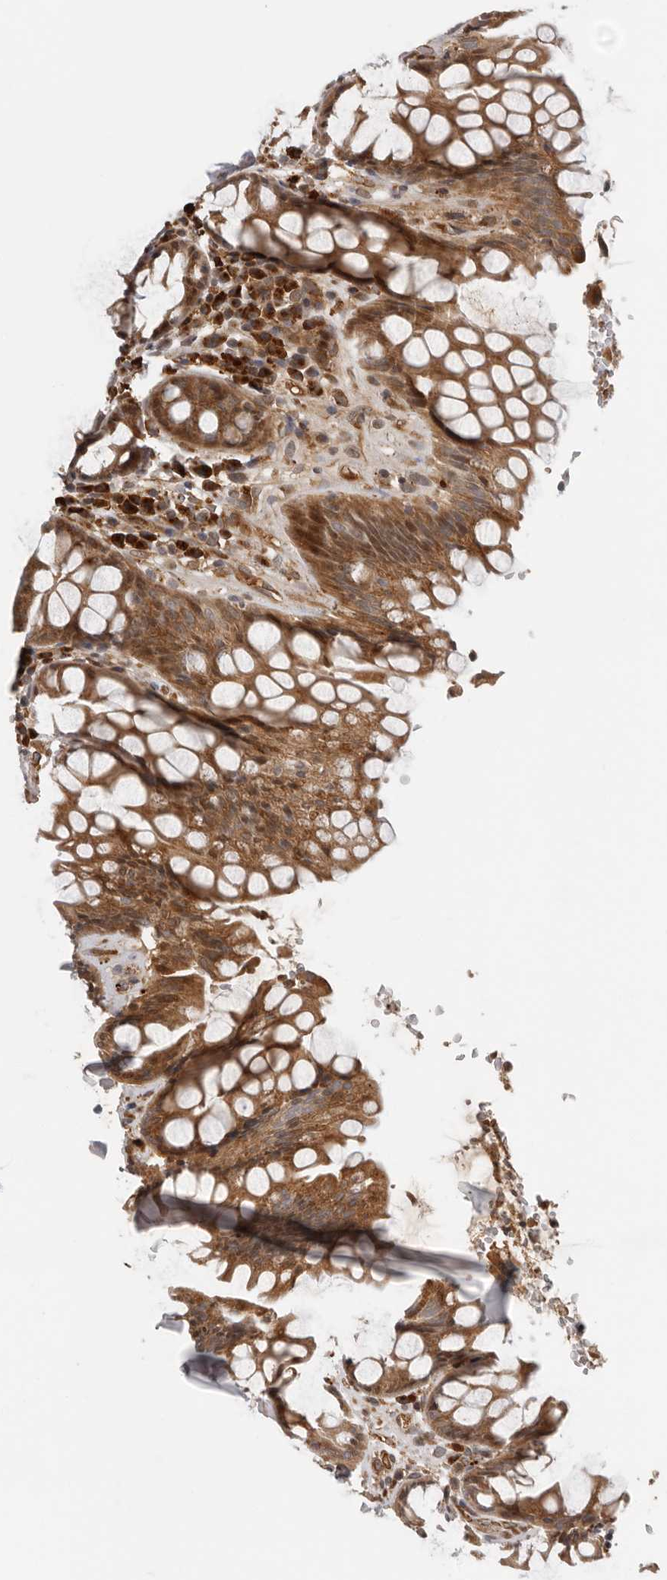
{"staining": {"intensity": "strong", "quantity": ">75%", "location": "cytoplasmic/membranous"}, "tissue": "rectum", "cell_type": "Glandular cells", "image_type": "normal", "snomed": [{"axis": "morphology", "description": "Normal tissue, NOS"}, {"axis": "topography", "description": "Rectum"}], "caption": "This histopathology image exhibits immunohistochemistry (IHC) staining of unremarkable rectum, with high strong cytoplasmic/membranous expression in about >75% of glandular cells.", "gene": "RNF157", "patient": {"sex": "male", "age": 64}}